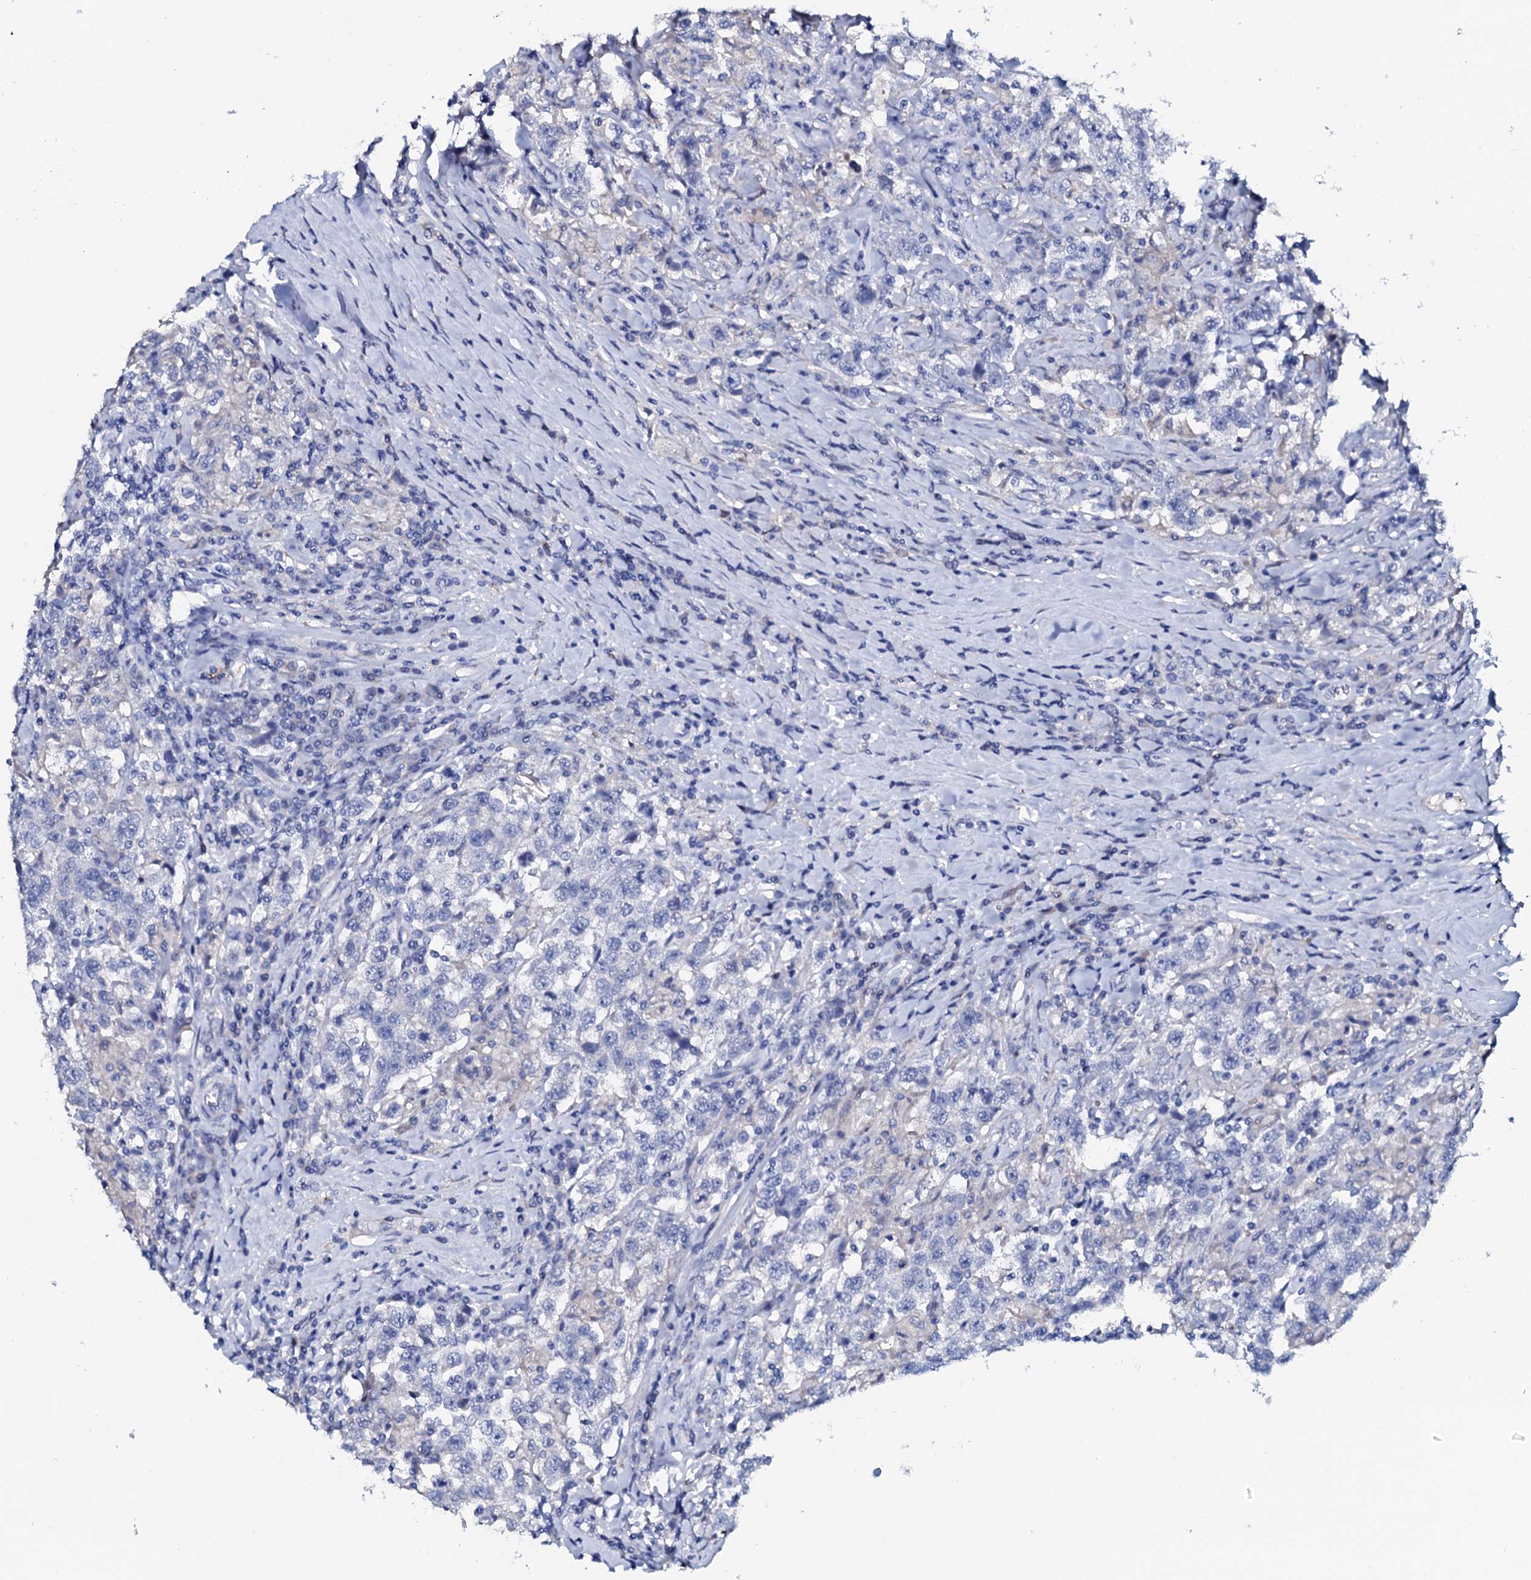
{"staining": {"intensity": "negative", "quantity": "none", "location": "none"}, "tissue": "testis cancer", "cell_type": "Tumor cells", "image_type": "cancer", "snomed": [{"axis": "morphology", "description": "Seminoma, NOS"}, {"axis": "topography", "description": "Testis"}], "caption": "The immunohistochemistry histopathology image has no significant staining in tumor cells of testis seminoma tissue. (Brightfield microscopy of DAB (3,3'-diaminobenzidine) immunohistochemistry at high magnification).", "gene": "AMER2", "patient": {"sex": "male", "age": 41}}